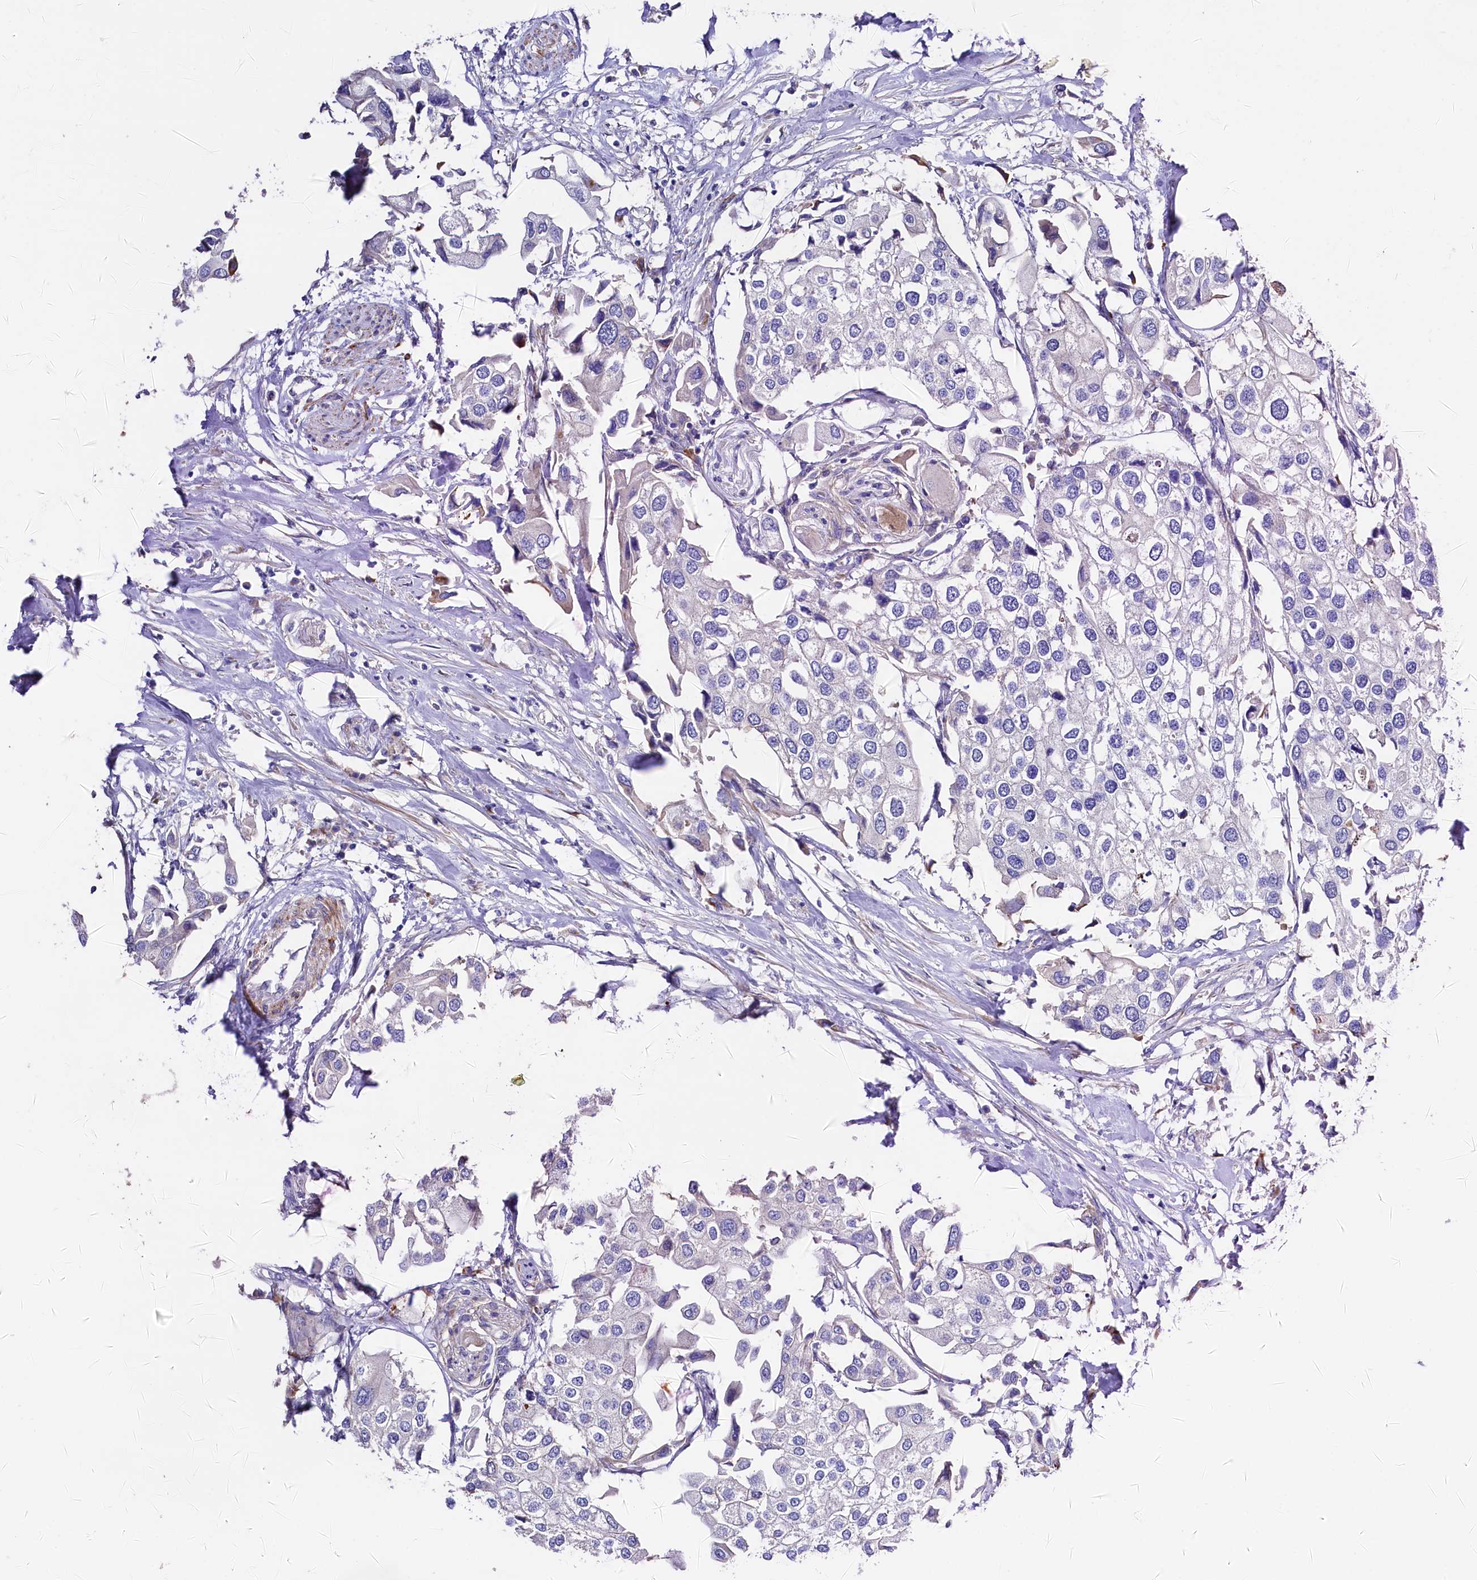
{"staining": {"intensity": "negative", "quantity": "none", "location": "none"}, "tissue": "urothelial cancer", "cell_type": "Tumor cells", "image_type": "cancer", "snomed": [{"axis": "morphology", "description": "Urothelial carcinoma, High grade"}, {"axis": "topography", "description": "Urinary bladder"}], "caption": "The micrograph demonstrates no staining of tumor cells in high-grade urothelial carcinoma. (Brightfield microscopy of DAB immunohistochemistry (IHC) at high magnification).", "gene": "WNT8A", "patient": {"sex": "male", "age": 64}}